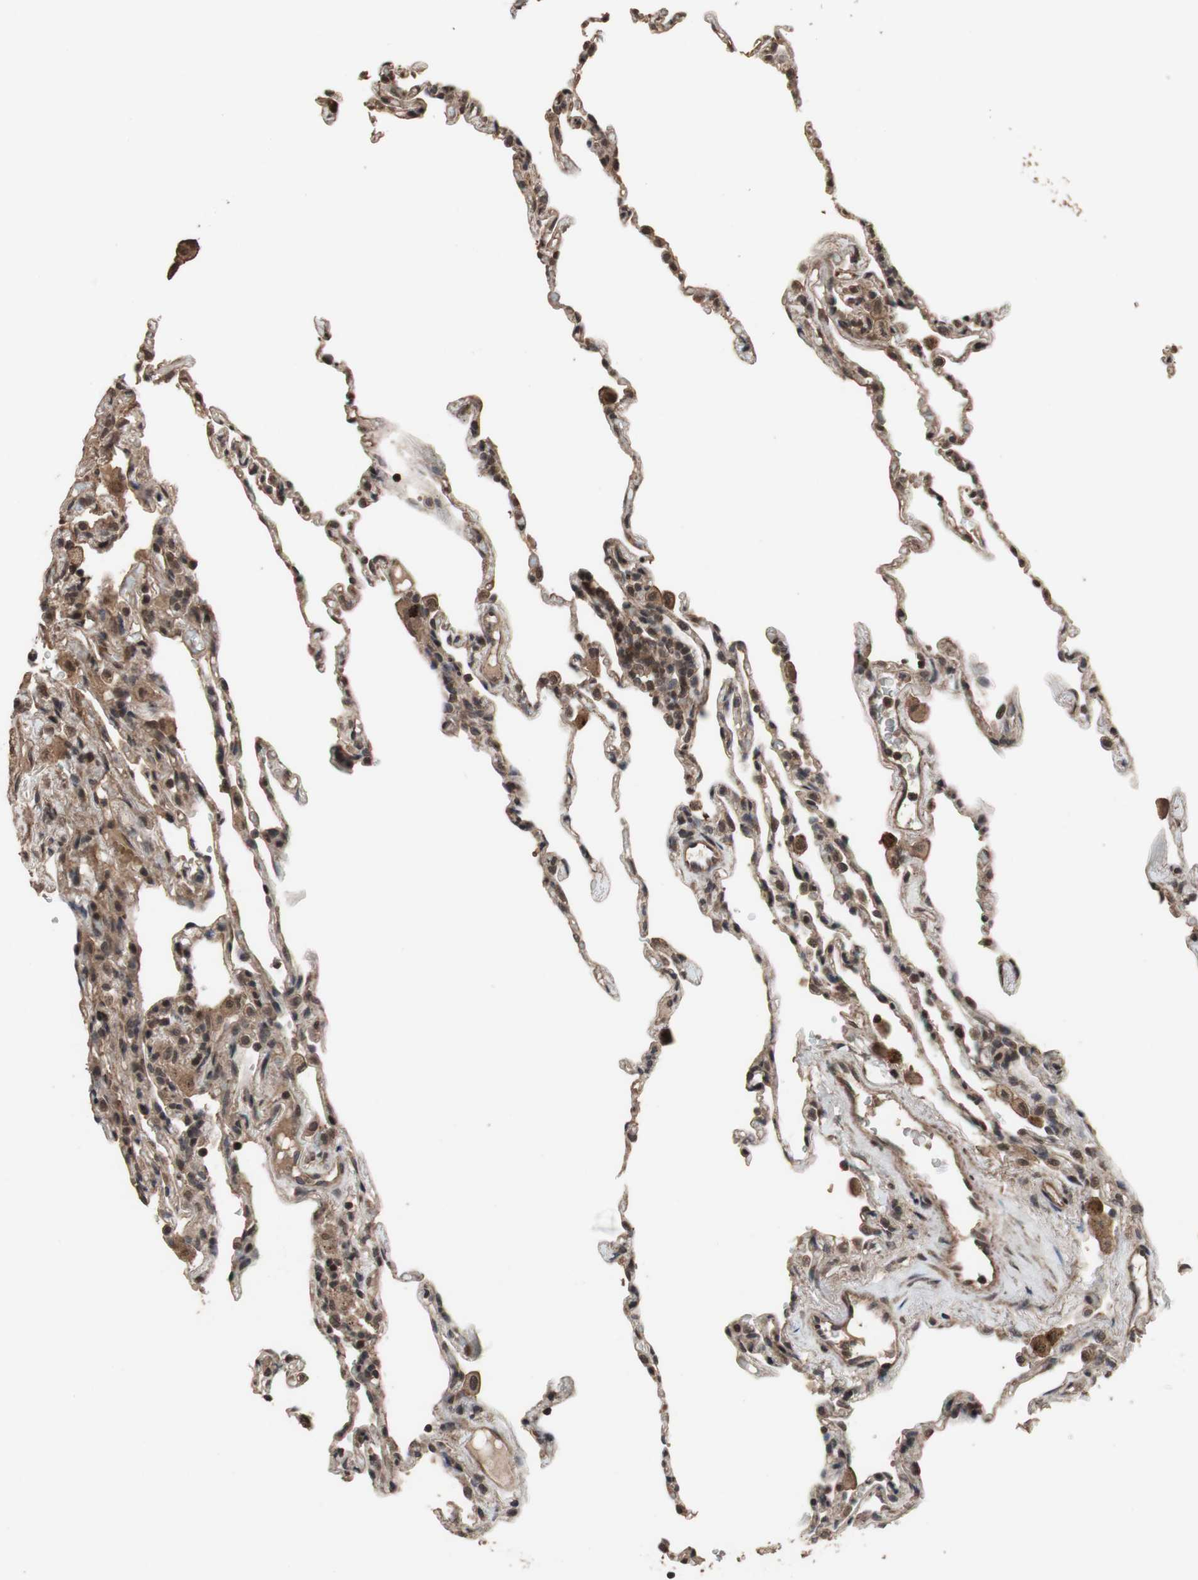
{"staining": {"intensity": "moderate", "quantity": ">75%", "location": "cytoplasmic/membranous,nuclear"}, "tissue": "lung", "cell_type": "Alveolar cells", "image_type": "normal", "snomed": [{"axis": "morphology", "description": "Normal tissue, NOS"}, {"axis": "topography", "description": "Lung"}], "caption": "A photomicrograph showing moderate cytoplasmic/membranous,nuclear positivity in about >75% of alveolar cells in unremarkable lung, as visualized by brown immunohistochemical staining.", "gene": "KANSL1", "patient": {"sex": "male", "age": 59}}